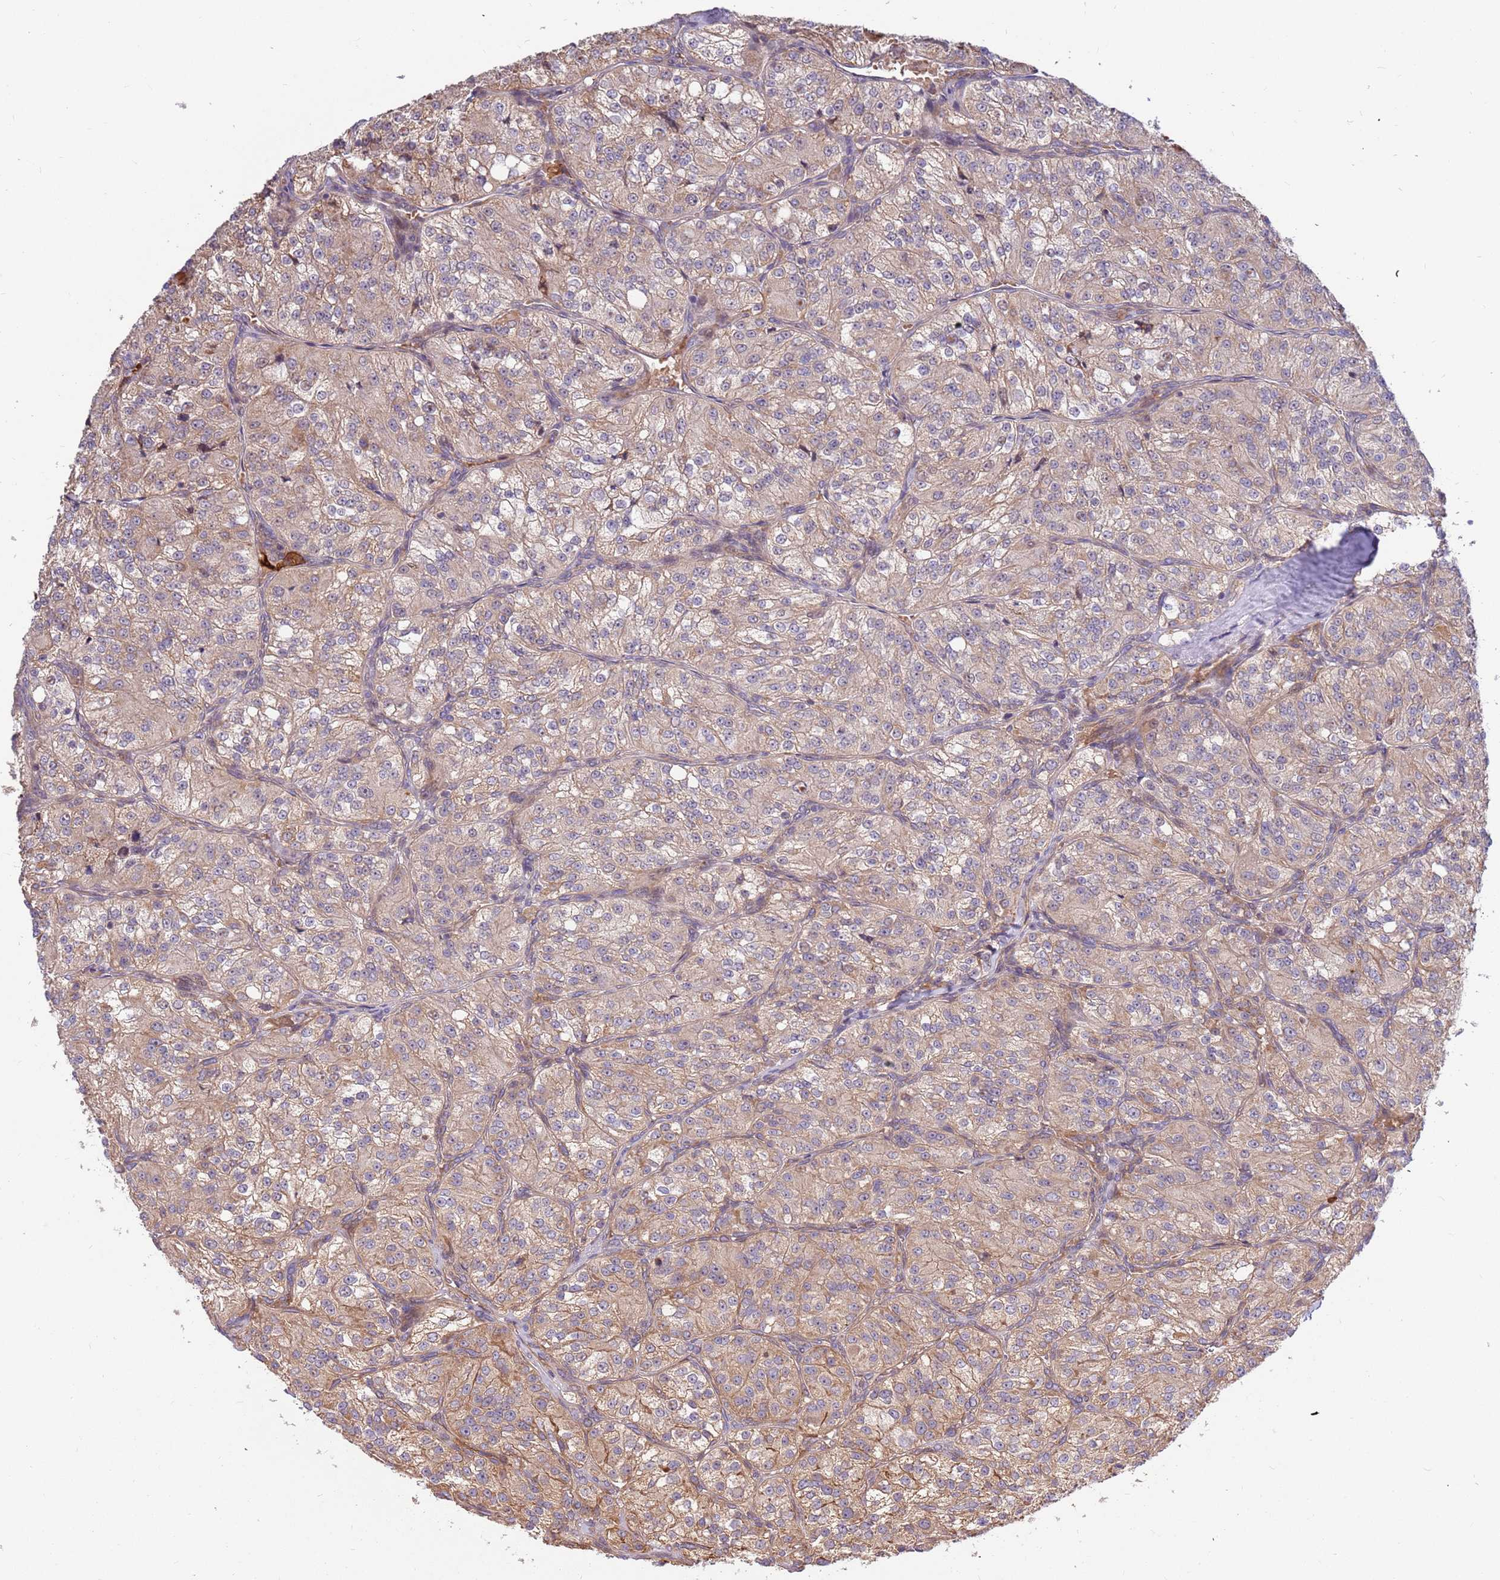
{"staining": {"intensity": "moderate", "quantity": ">75%", "location": "cytoplasmic/membranous"}, "tissue": "renal cancer", "cell_type": "Tumor cells", "image_type": "cancer", "snomed": [{"axis": "morphology", "description": "Adenocarcinoma, NOS"}, {"axis": "topography", "description": "Kidney"}], "caption": "Renal adenocarcinoma stained with DAB IHC exhibits medium levels of moderate cytoplasmic/membranous staining in about >75% of tumor cells.", "gene": "HAUS3", "patient": {"sex": "female", "age": 63}}